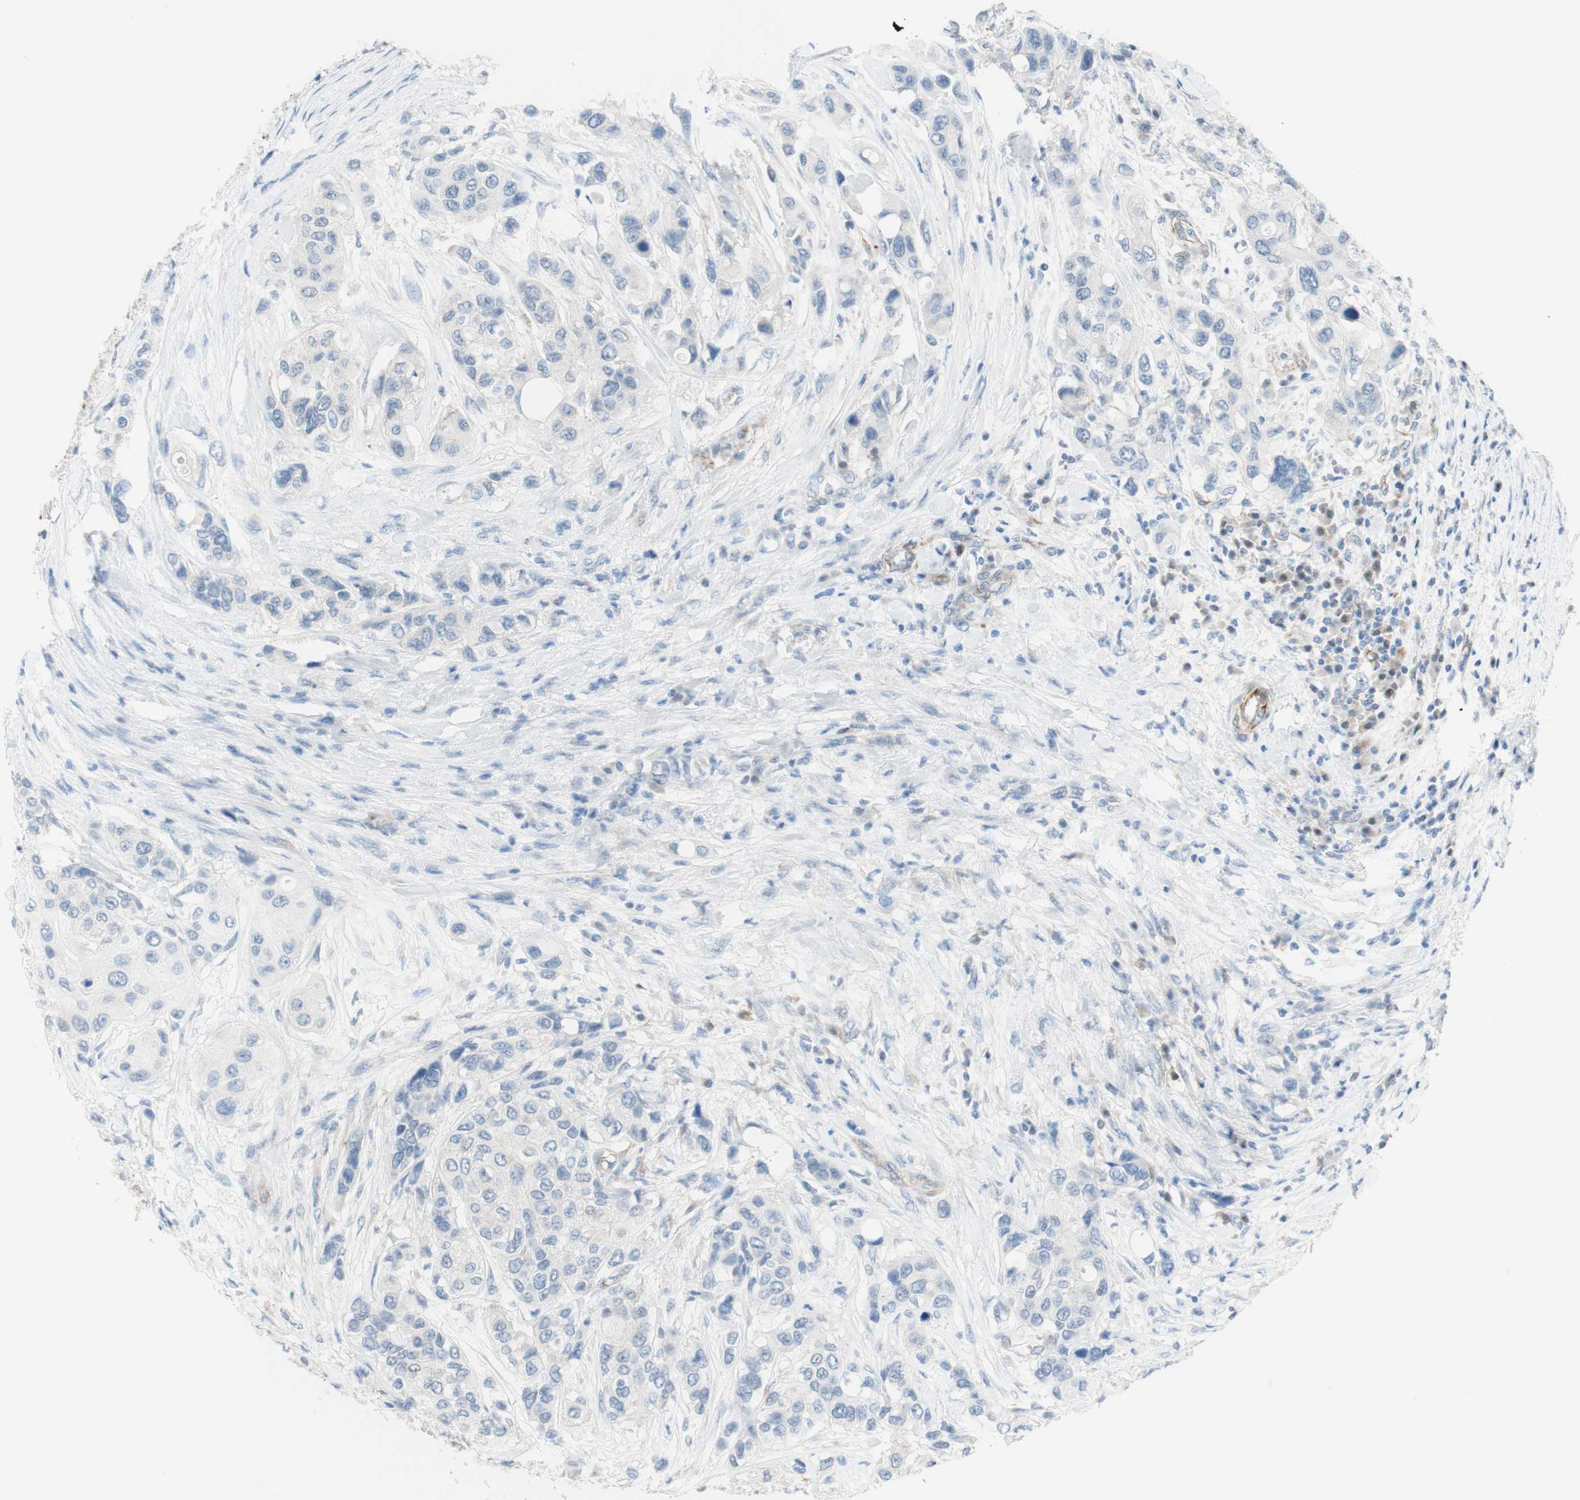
{"staining": {"intensity": "negative", "quantity": "none", "location": "none"}, "tissue": "urothelial cancer", "cell_type": "Tumor cells", "image_type": "cancer", "snomed": [{"axis": "morphology", "description": "Urothelial carcinoma, High grade"}, {"axis": "topography", "description": "Urinary bladder"}], "caption": "A high-resolution photomicrograph shows immunohistochemistry staining of urothelial cancer, which exhibits no significant staining in tumor cells. (DAB (3,3'-diaminobenzidine) IHC with hematoxylin counter stain).", "gene": "POU2AF1", "patient": {"sex": "female", "age": 56}}